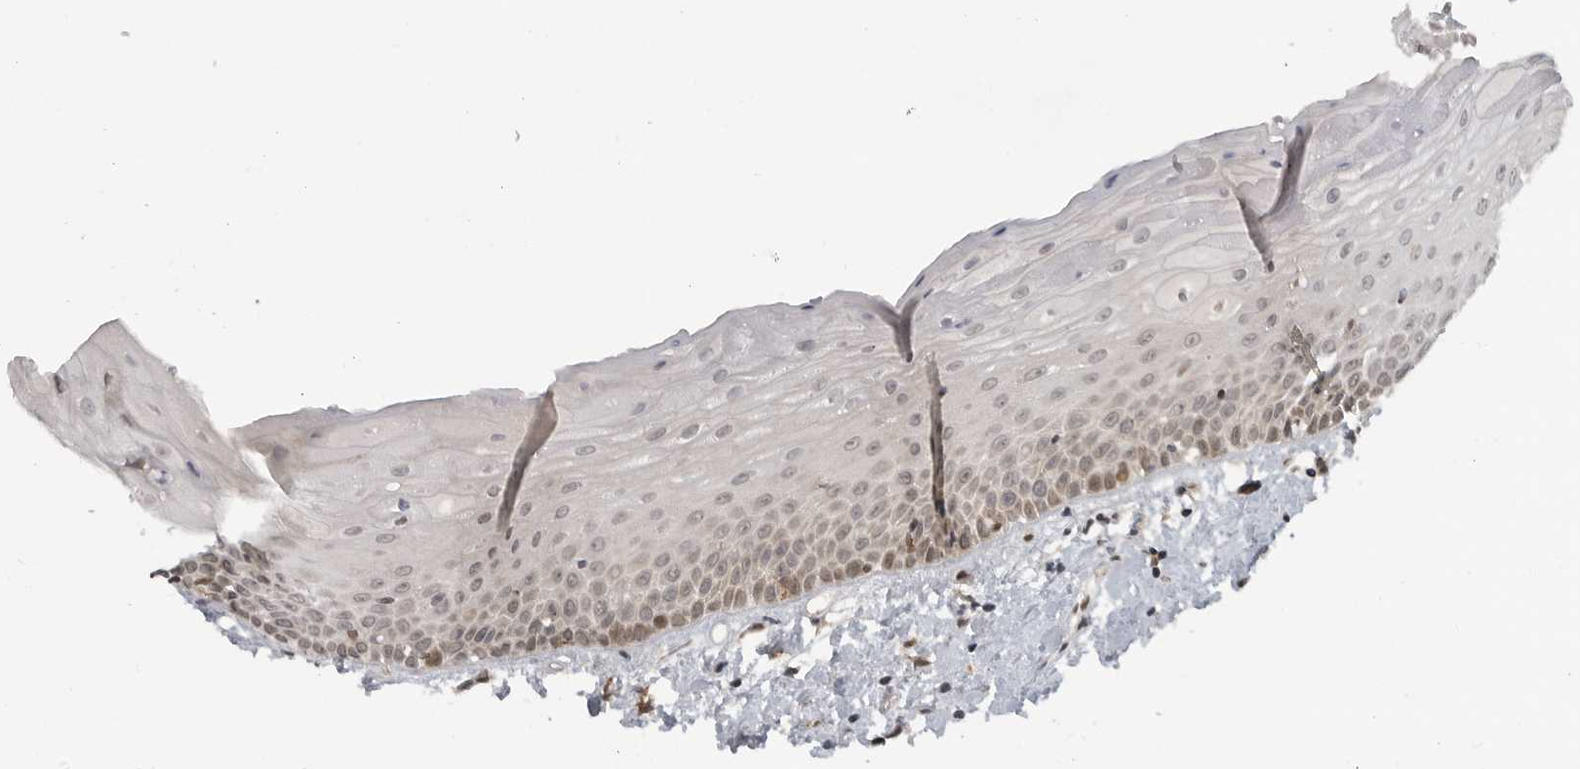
{"staining": {"intensity": "moderate", "quantity": "25%-75%", "location": "nuclear"}, "tissue": "oral mucosa", "cell_type": "Squamous epithelial cells", "image_type": "normal", "snomed": [{"axis": "morphology", "description": "Normal tissue, NOS"}, {"axis": "topography", "description": "Oral tissue"}], "caption": "Brown immunohistochemical staining in benign oral mucosa shows moderate nuclear staining in approximately 25%-75% of squamous epithelial cells.", "gene": "CEP295NL", "patient": {"sex": "female", "age": 76}}